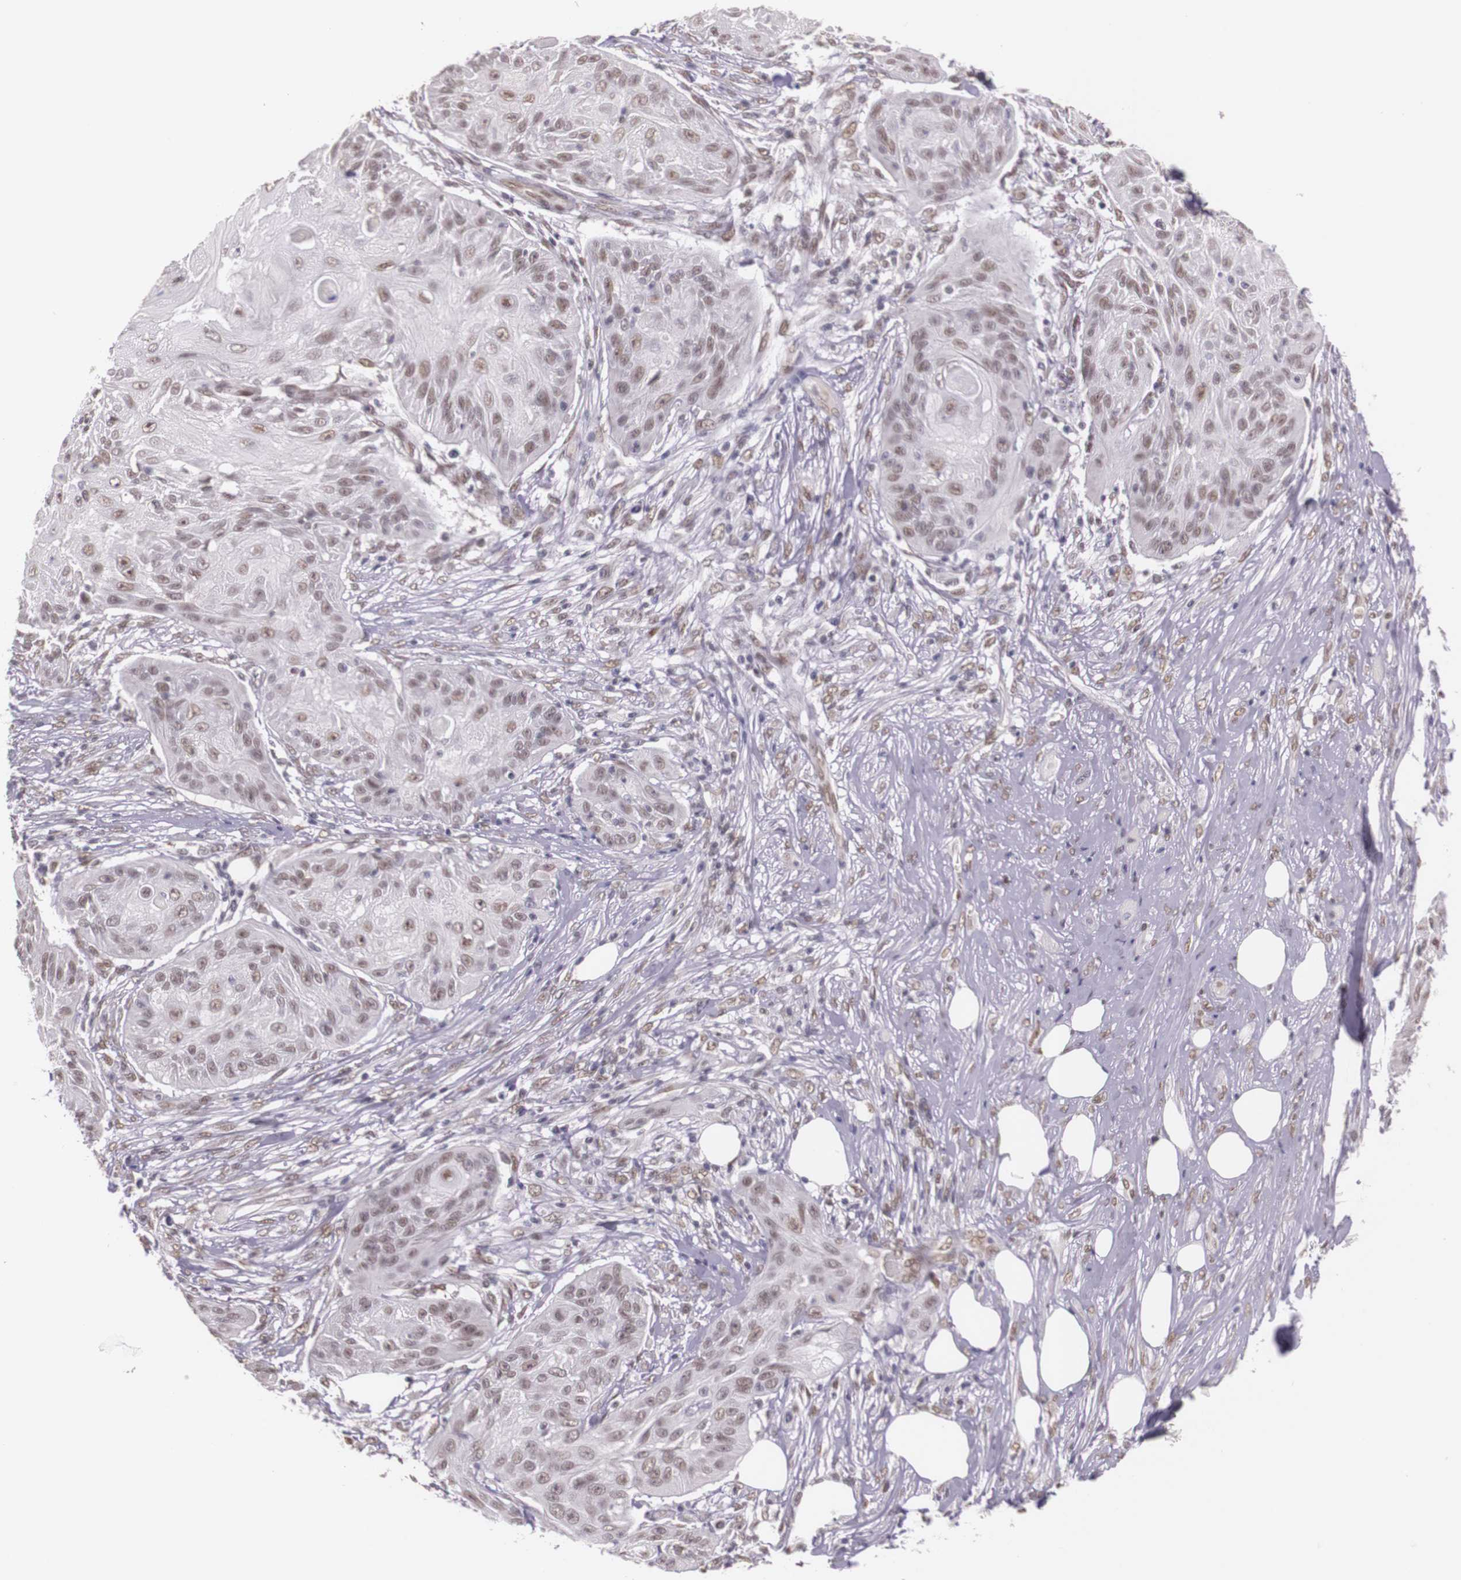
{"staining": {"intensity": "weak", "quantity": ">75%", "location": "nuclear"}, "tissue": "skin cancer", "cell_type": "Tumor cells", "image_type": "cancer", "snomed": [{"axis": "morphology", "description": "Squamous cell carcinoma, NOS"}, {"axis": "topography", "description": "Skin"}], "caption": "Human squamous cell carcinoma (skin) stained for a protein (brown) demonstrates weak nuclear positive expression in approximately >75% of tumor cells.", "gene": "WDR13", "patient": {"sex": "female", "age": 88}}